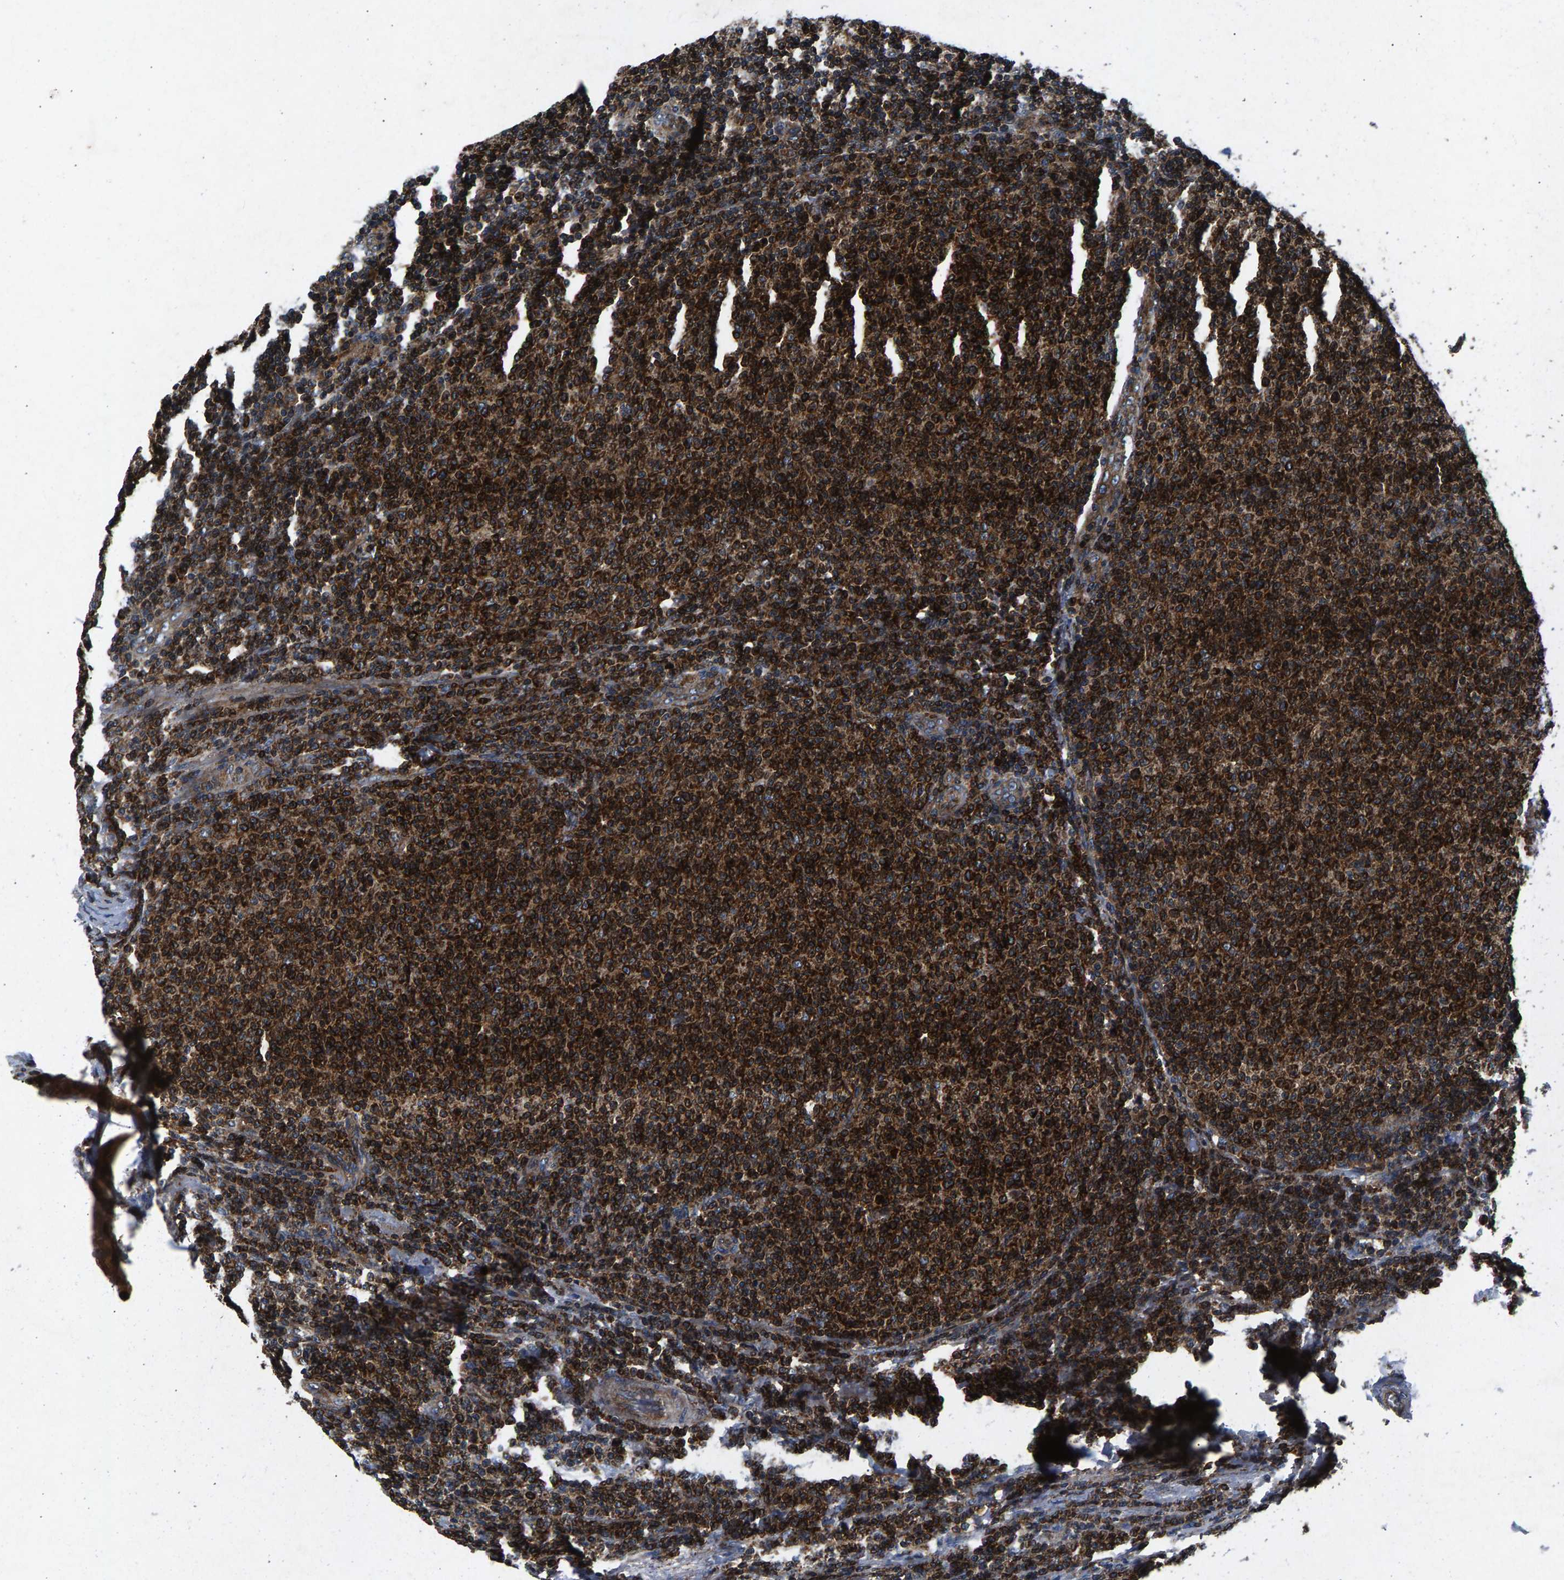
{"staining": {"intensity": "strong", "quantity": ">75%", "location": "cytoplasmic/membranous"}, "tissue": "lymphoma", "cell_type": "Tumor cells", "image_type": "cancer", "snomed": [{"axis": "morphology", "description": "Malignant lymphoma, non-Hodgkin's type, Low grade"}, {"axis": "topography", "description": "Lymph node"}], "caption": "Lymphoma was stained to show a protein in brown. There is high levels of strong cytoplasmic/membranous staining in about >75% of tumor cells.", "gene": "LPCAT1", "patient": {"sex": "male", "age": 66}}